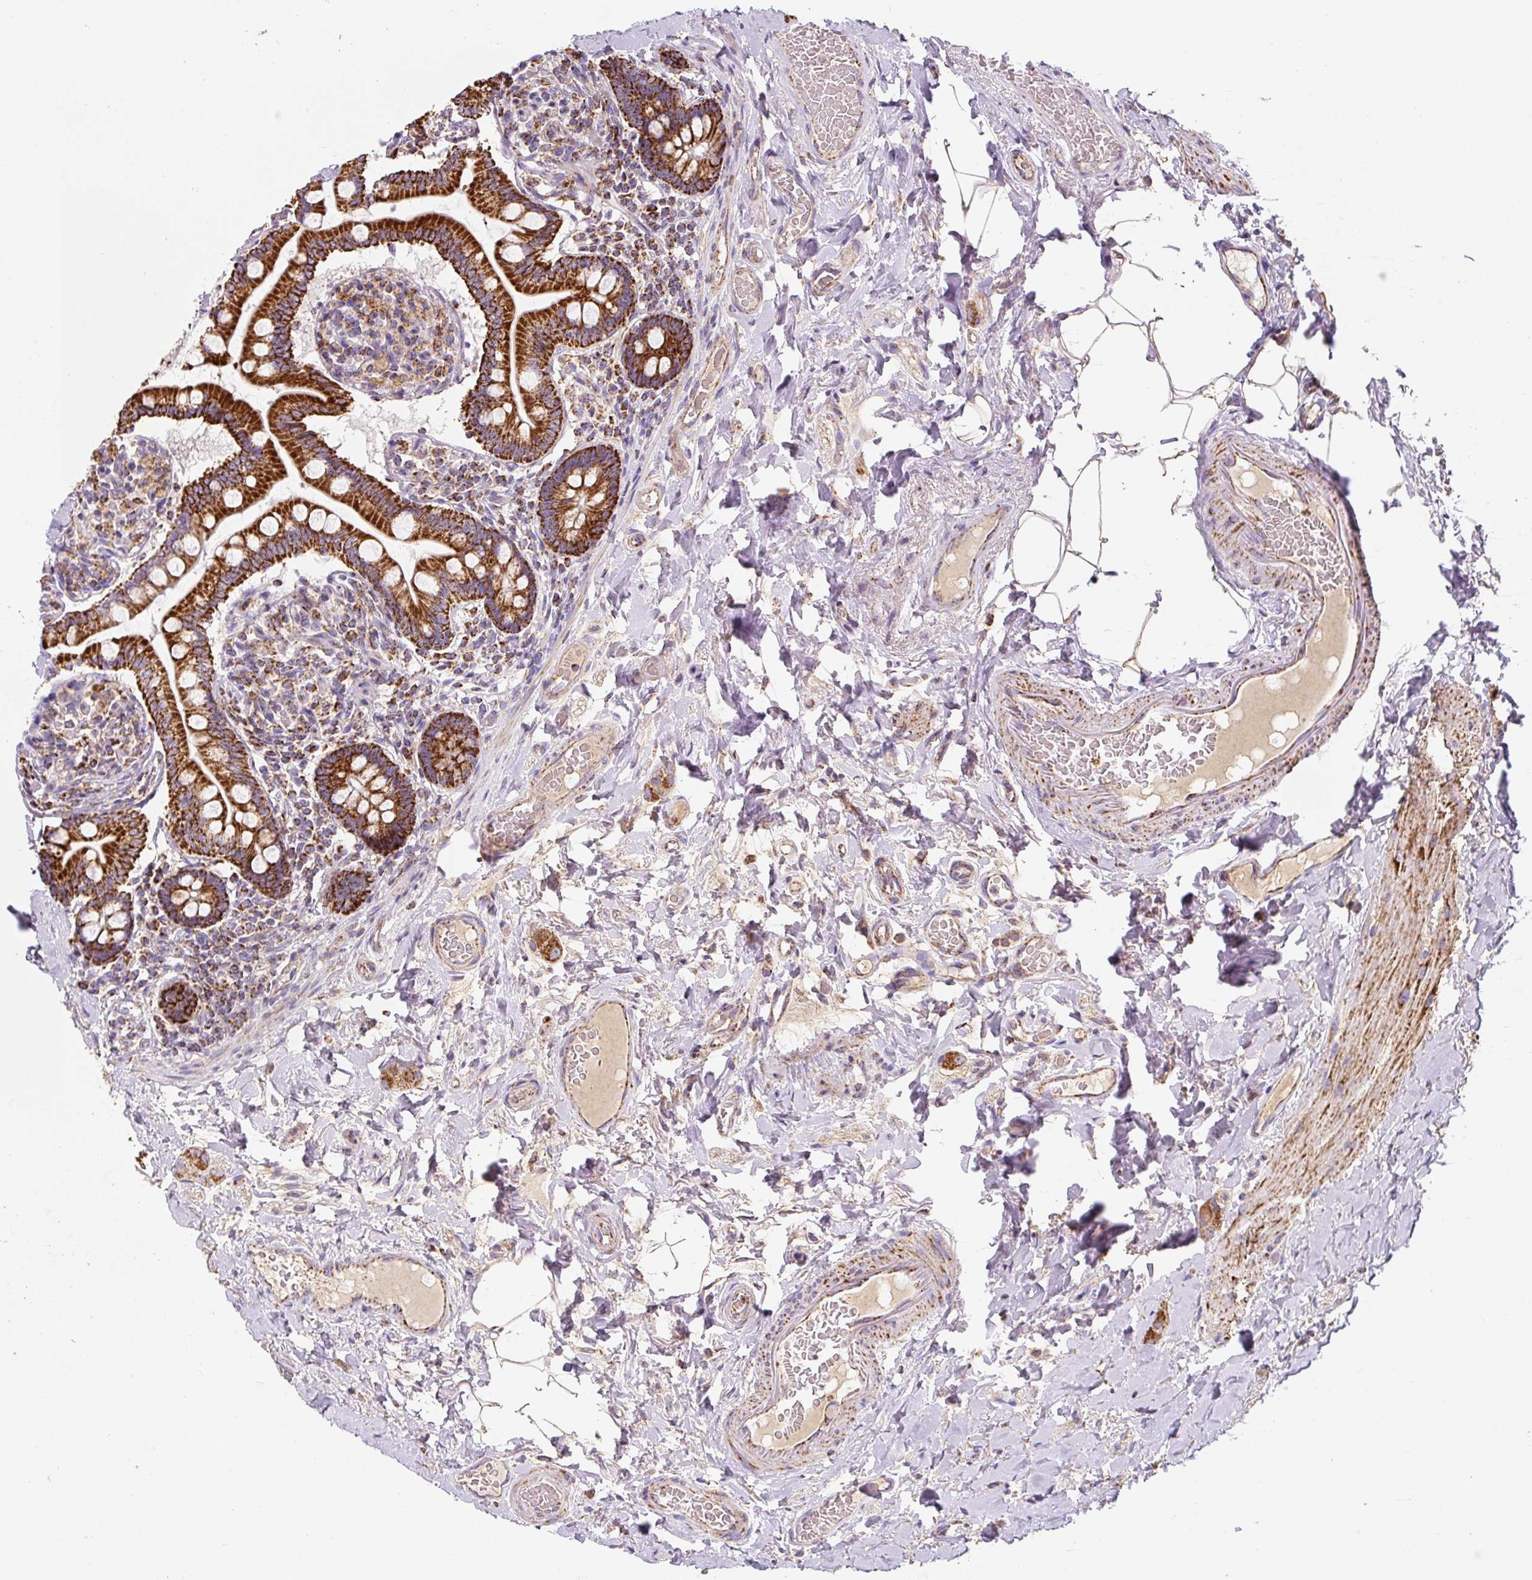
{"staining": {"intensity": "strong", "quantity": ">75%", "location": "cytoplasmic/membranous"}, "tissue": "small intestine", "cell_type": "Glandular cells", "image_type": "normal", "snomed": [{"axis": "morphology", "description": "Normal tissue, NOS"}, {"axis": "topography", "description": "Small intestine"}], "caption": "Immunohistochemistry (IHC) (DAB) staining of normal small intestine demonstrates strong cytoplasmic/membranous protein staining in approximately >75% of glandular cells. (DAB IHC, brown staining for protein, blue staining for nuclei).", "gene": "MT", "patient": {"sex": "female", "age": 64}}